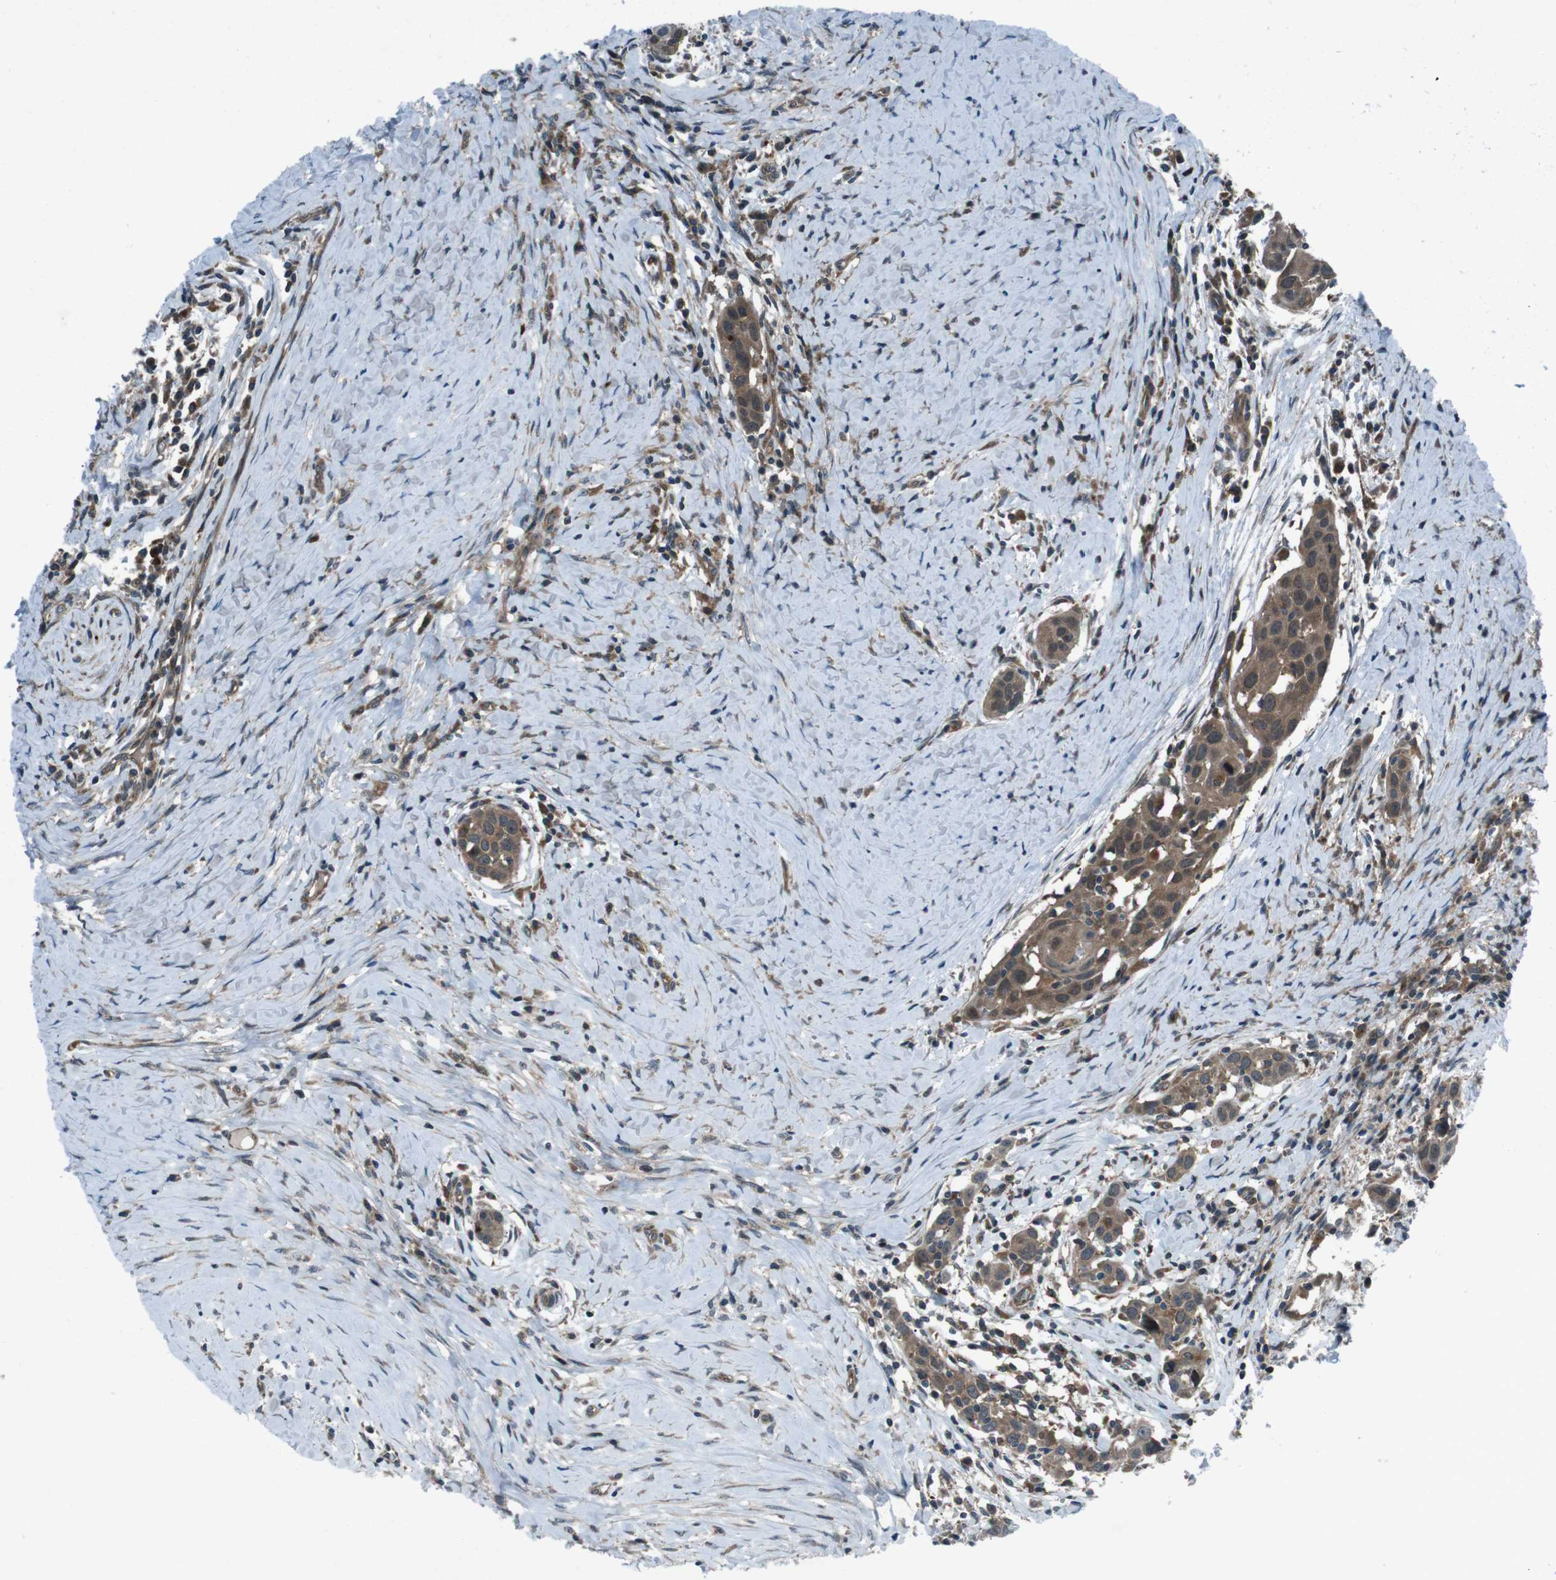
{"staining": {"intensity": "moderate", "quantity": ">75%", "location": "cytoplasmic/membranous"}, "tissue": "head and neck cancer", "cell_type": "Tumor cells", "image_type": "cancer", "snomed": [{"axis": "morphology", "description": "Squamous cell carcinoma, NOS"}, {"axis": "topography", "description": "Oral tissue"}, {"axis": "topography", "description": "Head-Neck"}], "caption": "Immunohistochemistry staining of squamous cell carcinoma (head and neck), which exhibits medium levels of moderate cytoplasmic/membranous positivity in approximately >75% of tumor cells indicating moderate cytoplasmic/membranous protein positivity. The staining was performed using DAB (3,3'-diaminobenzidine) (brown) for protein detection and nuclei were counterstained in hematoxylin (blue).", "gene": "SLC27A4", "patient": {"sex": "female", "age": 50}}